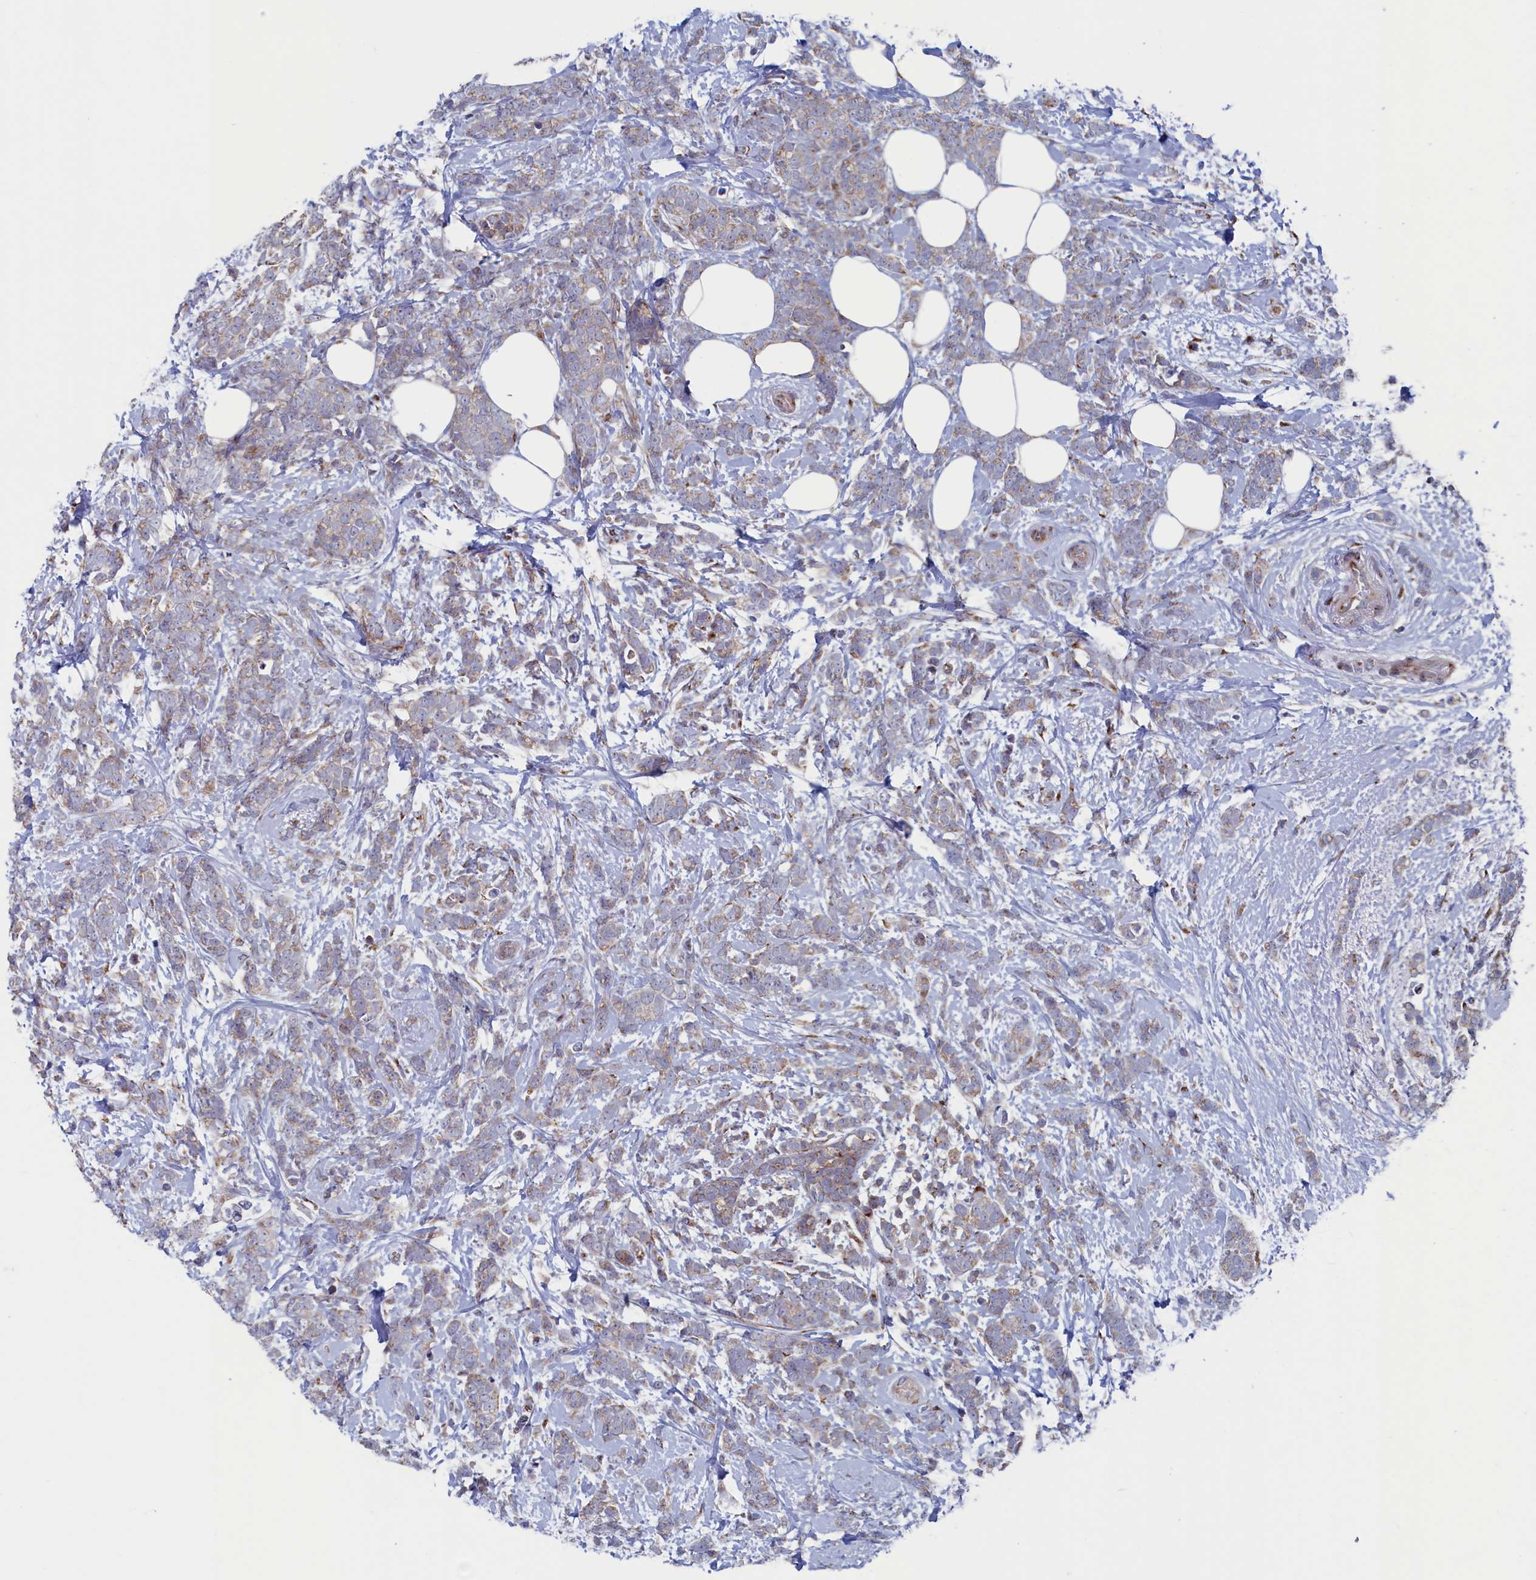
{"staining": {"intensity": "weak", "quantity": "<25%", "location": "cytoplasmic/membranous"}, "tissue": "breast cancer", "cell_type": "Tumor cells", "image_type": "cancer", "snomed": [{"axis": "morphology", "description": "Lobular carcinoma"}, {"axis": "topography", "description": "Breast"}], "caption": "Human lobular carcinoma (breast) stained for a protein using immunohistochemistry exhibits no staining in tumor cells.", "gene": "MTFMT", "patient": {"sex": "female", "age": 58}}